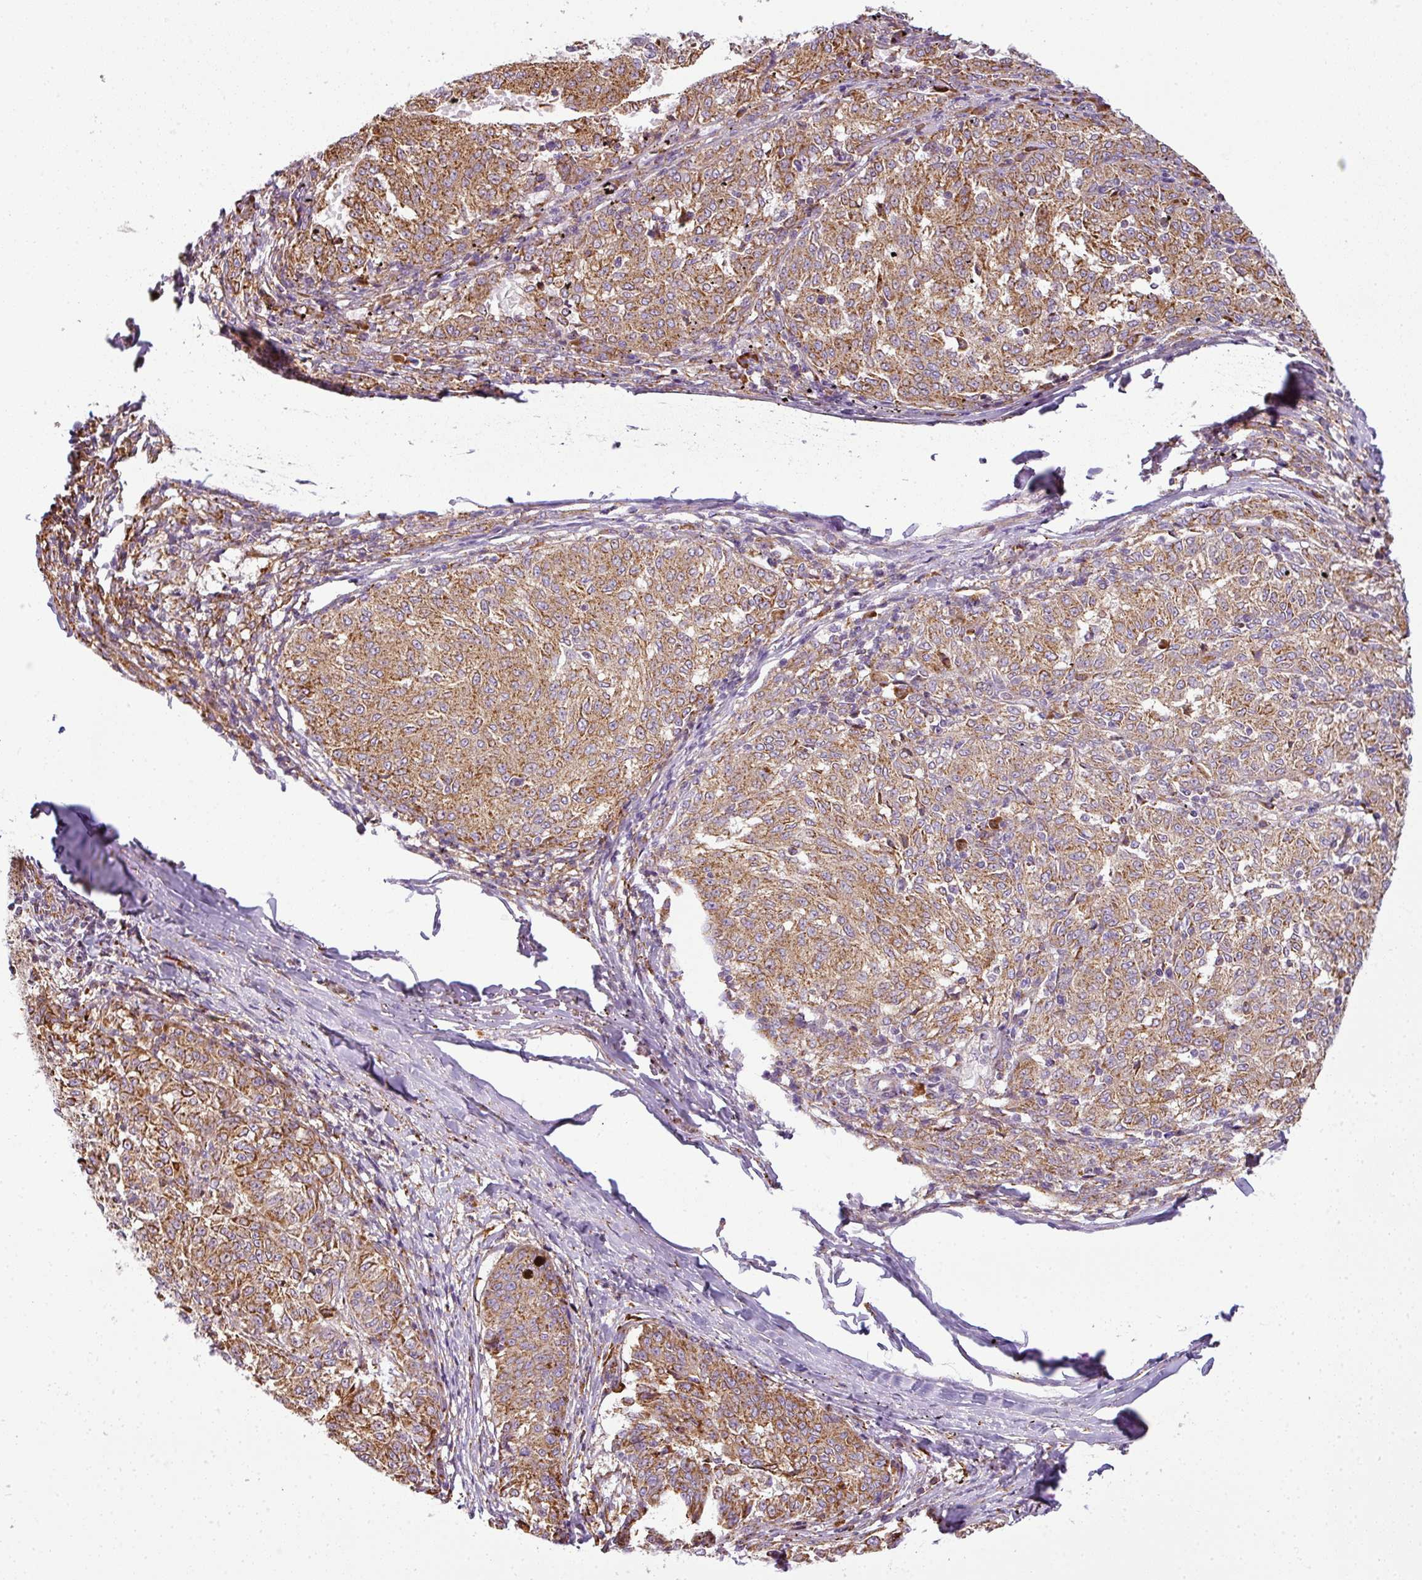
{"staining": {"intensity": "moderate", "quantity": ">75%", "location": "cytoplasmic/membranous"}, "tissue": "melanoma", "cell_type": "Tumor cells", "image_type": "cancer", "snomed": [{"axis": "morphology", "description": "Malignant melanoma, NOS"}, {"axis": "topography", "description": "Skin"}], "caption": "Malignant melanoma tissue shows moderate cytoplasmic/membranous positivity in about >75% of tumor cells", "gene": "ANKRD18A", "patient": {"sex": "female", "age": 72}}